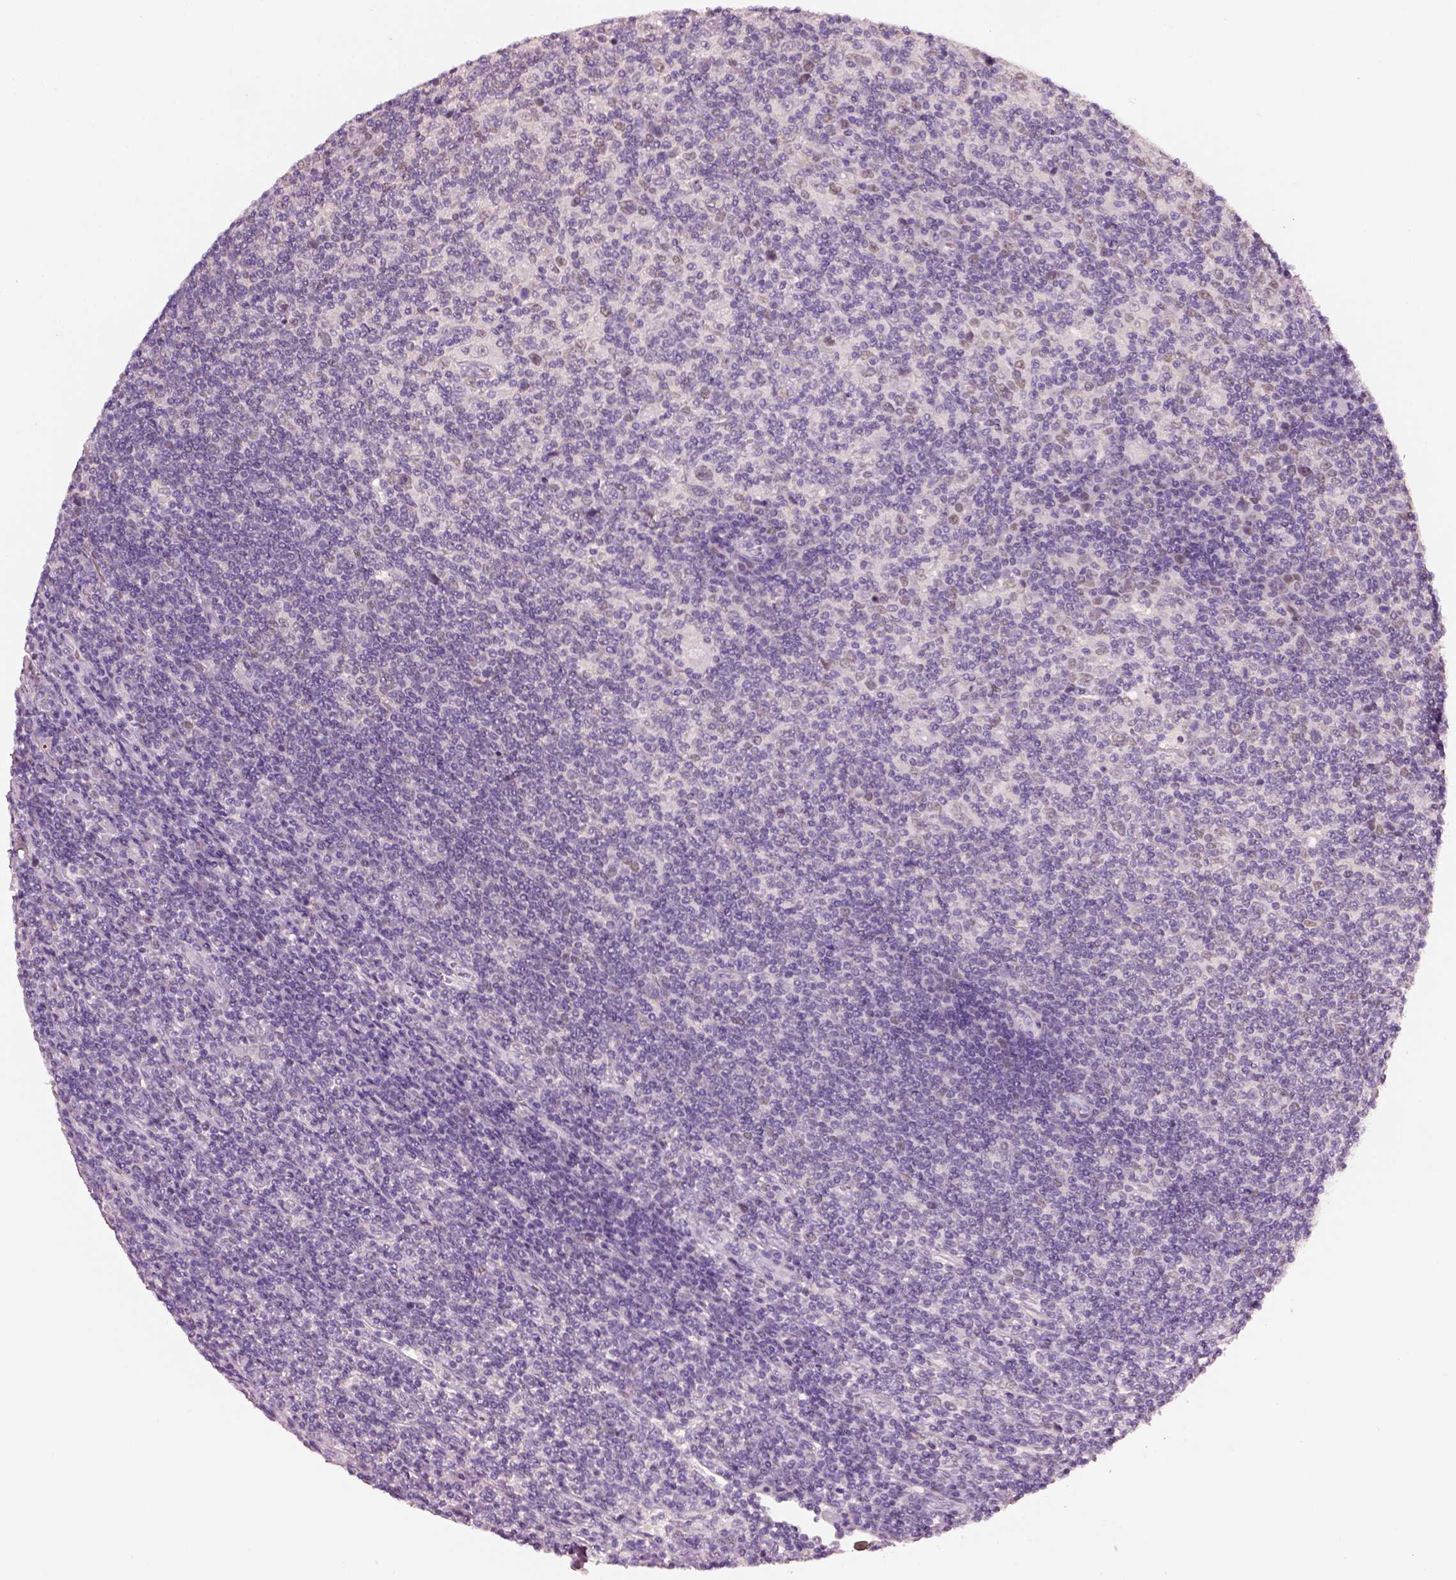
{"staining": {"intensity": "negative", "quantity": "none", "location": "none"}, "tissue": "lymphoma", "cell_type": "Tumor cells", "image_type": "cancer", "snomed": [{"axis": "morphology", "description": "Hodgkin's disease, NOS"}, {"axis": "topography", "description": "Lymph node"}], "caption": "Lymphoma stained for a protein using IHC shows no positivity tumor cells.", "gene": "ELSPBP1", "patient": {"sex": "male", "age": 40}}